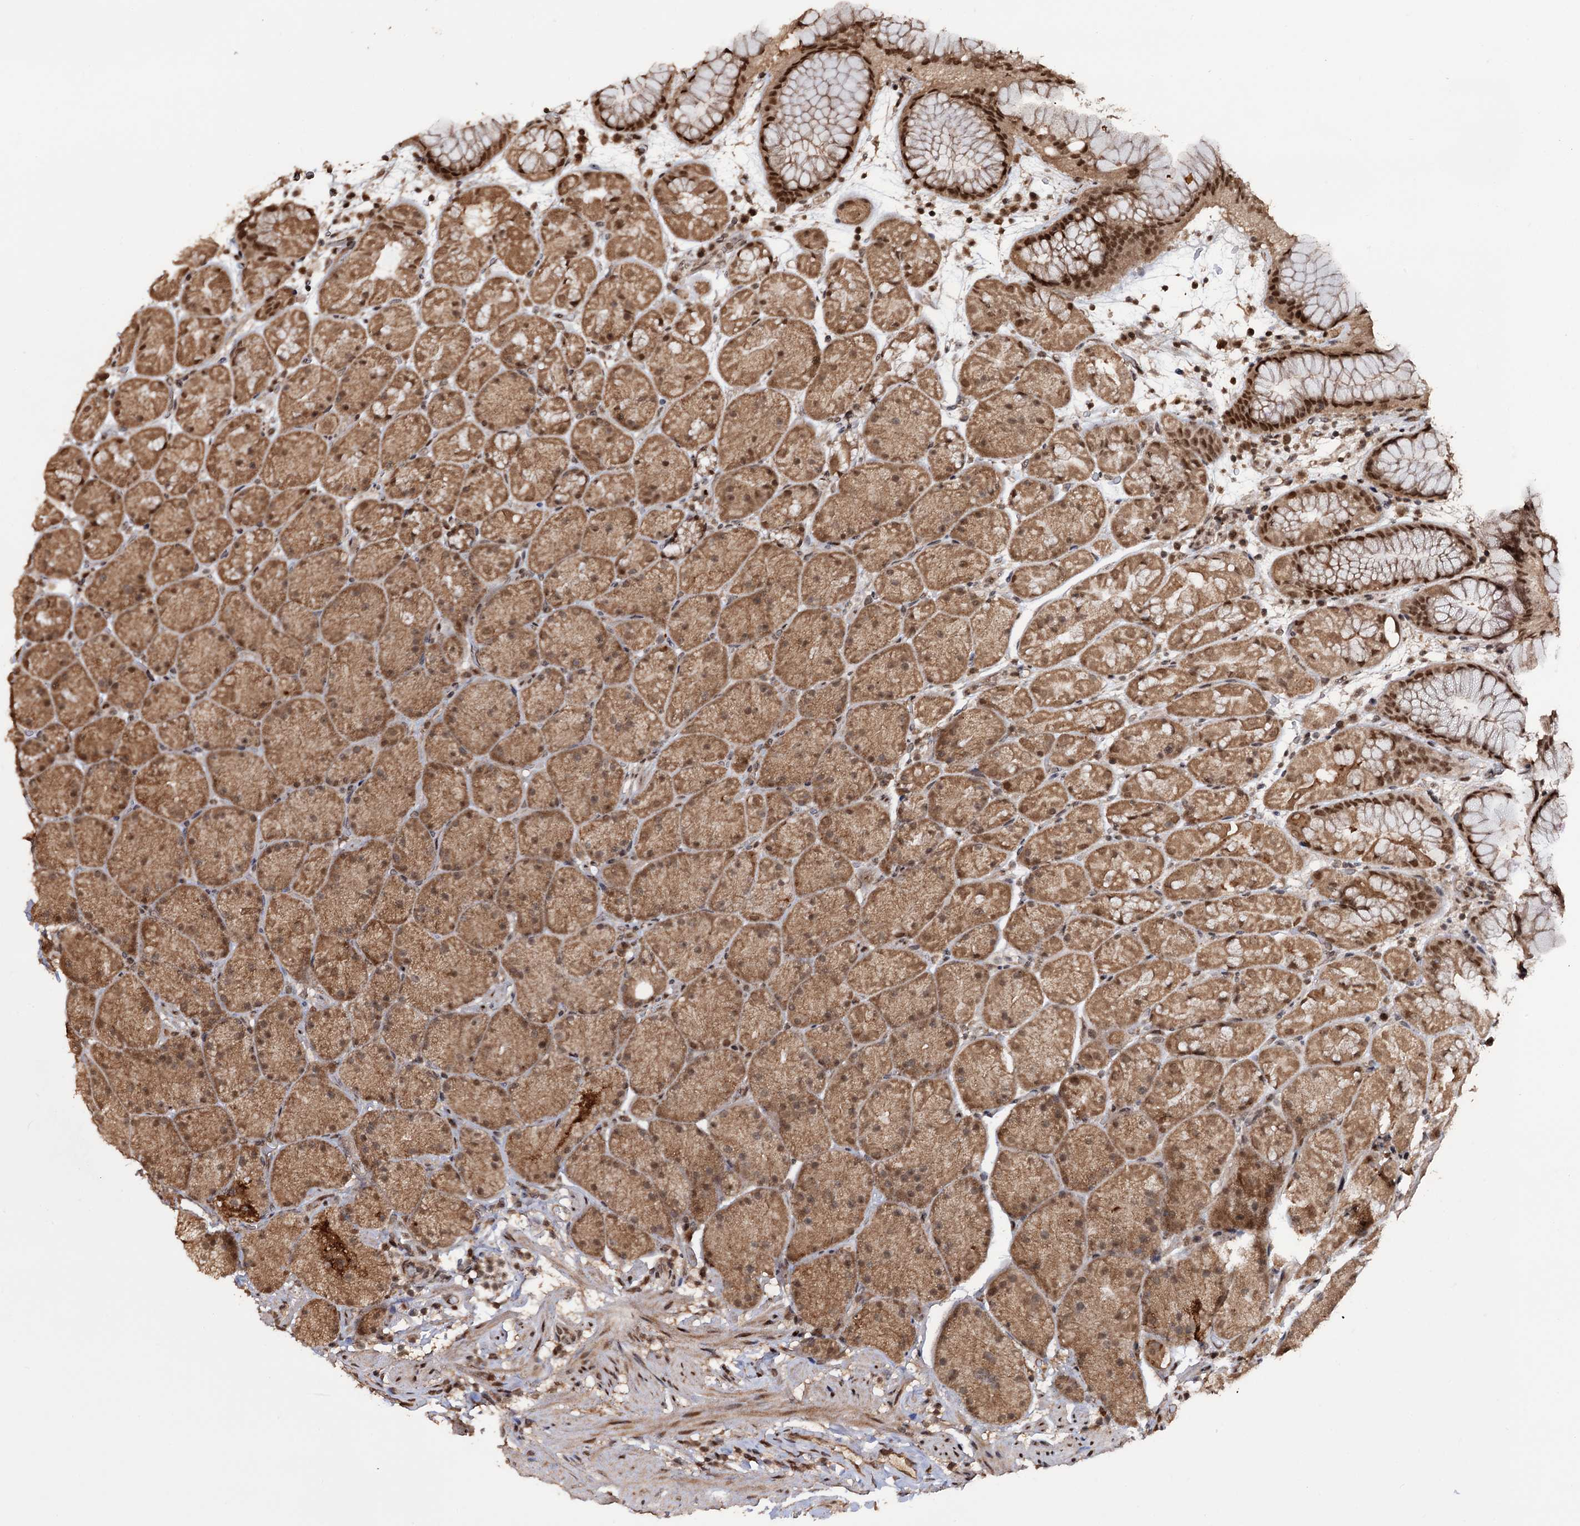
{"staining": {"intensity": "moderate", "quantity": ">75%", "location": "cytoplasmic/membranous,nuclear"}, "tissue": "stomach", "cell_type": "Glandular cells", "image_type": "normal", "snomed": [{"axis": "morphology", "description": "Normal tissue, NOS"}, {"axis": "topography", "description": "Stomach, upper"}, {"axis": "topography", "description": "Stomach, lower"}], "caption": "Immunohistochemistry (IHC) of benign stomach reveals medium levels of moderate cytoplasmic/membranous,nuclear staining in approximately >75% of glandular cells. (DAB (3,3'-diaminobenzidine) = brown stain, brightfield microscopy at high magnification).", "gene": "KLF5", "patient": {"sex": "male", "age": 67}}